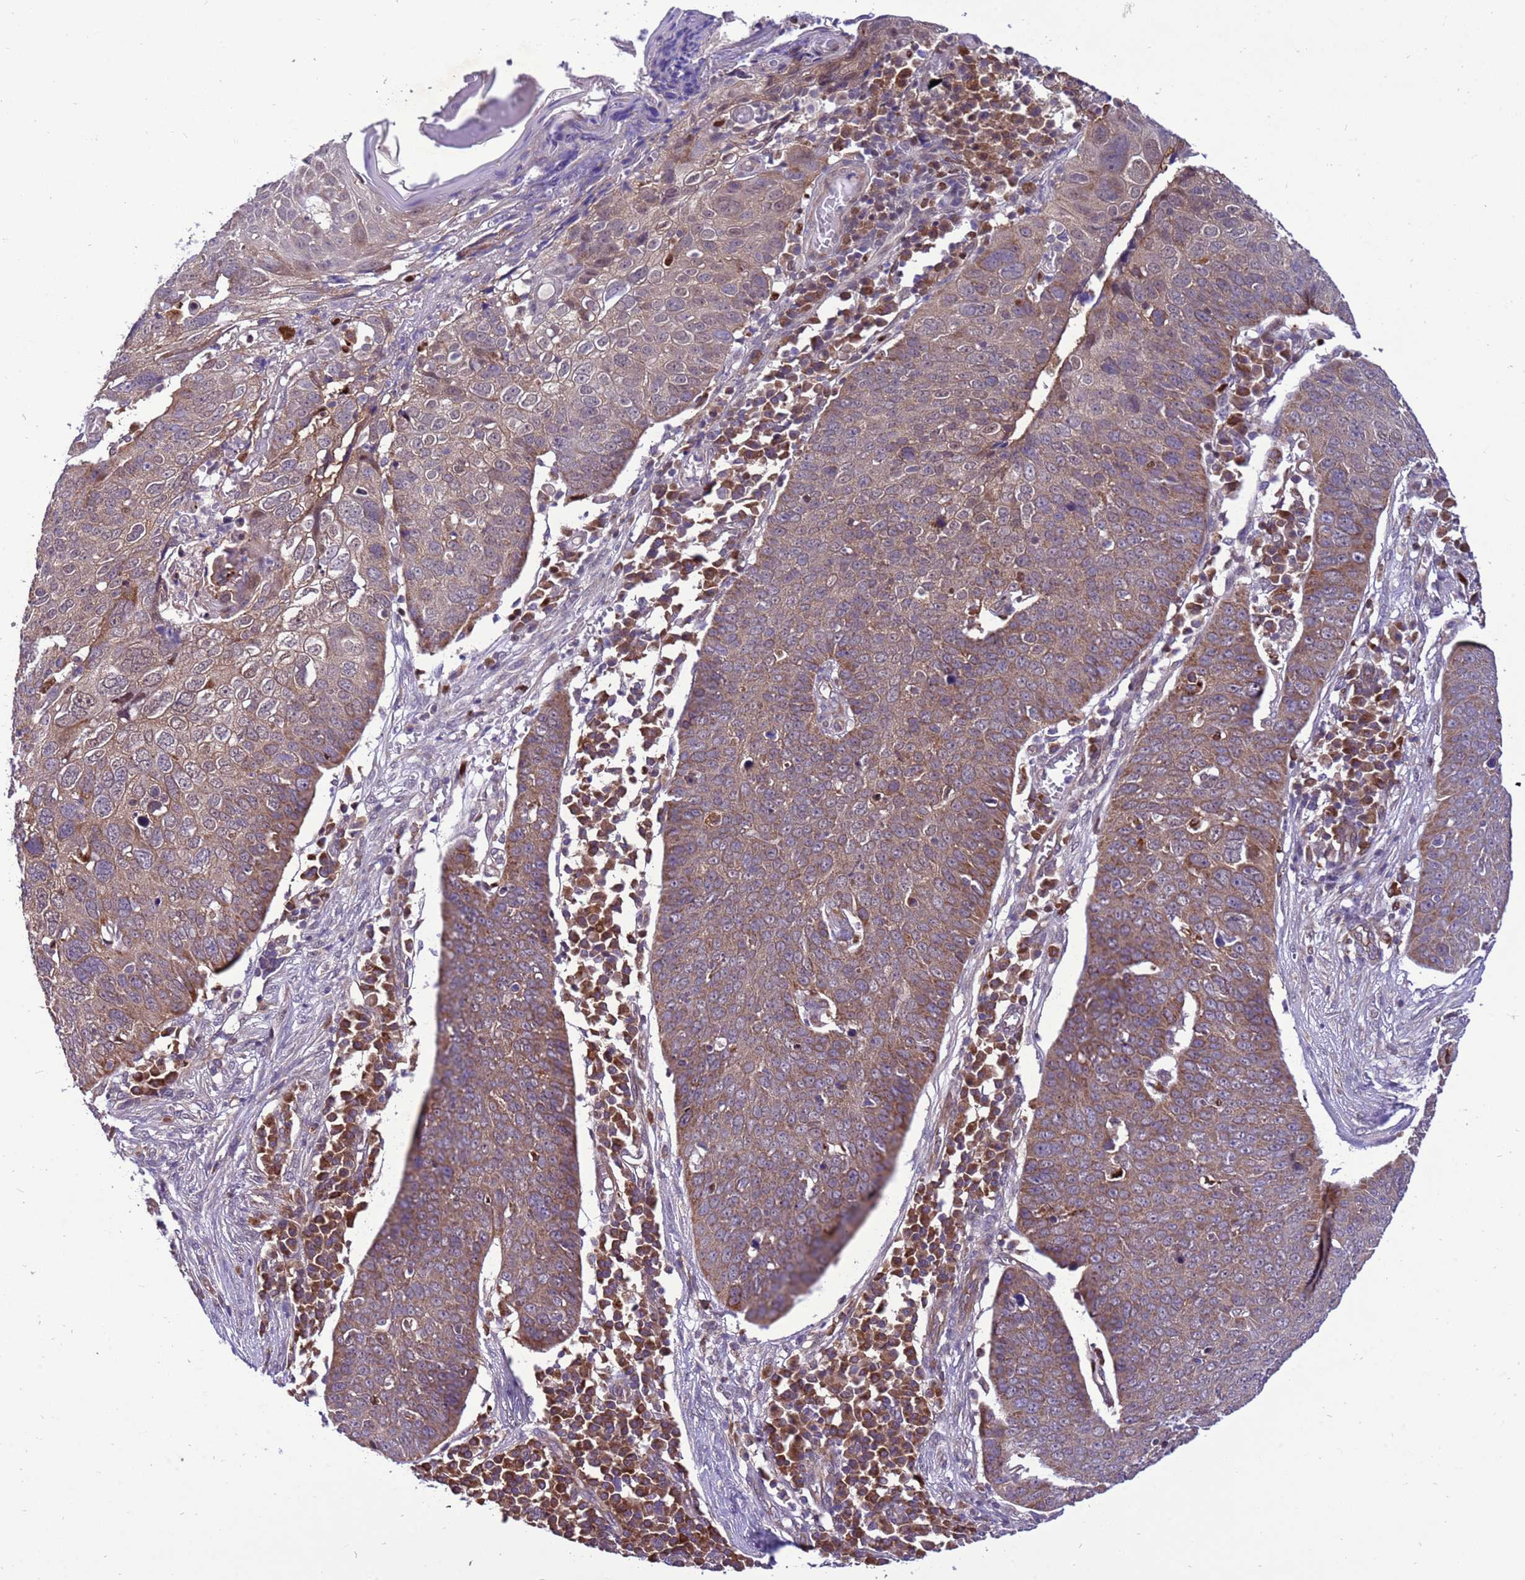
{"staining": {"intensity": "moderate", "quantity": "25%-75%", "location": "cytoplasmic/membranous"}, "tissue": "skin cancer", "cell_type": "Tumor cells", "image_type": "cancer", "snomed": [{"axis": "morphology", "description": "Squamous cell carcinoma, NOS"}, {"axis": "topography", "description": "Skin"}], "caption": "Protein staining of skin cancer tissue reveals moderate cytoplasmic/membranous staining in approximately 25%-75% of tumor cells. Immunohistochemistry (ihc) stains the protein in brown and the nuclei are stained blue.", "gene": "RASD1", "patient": {"sex": "male", "age": 71}}